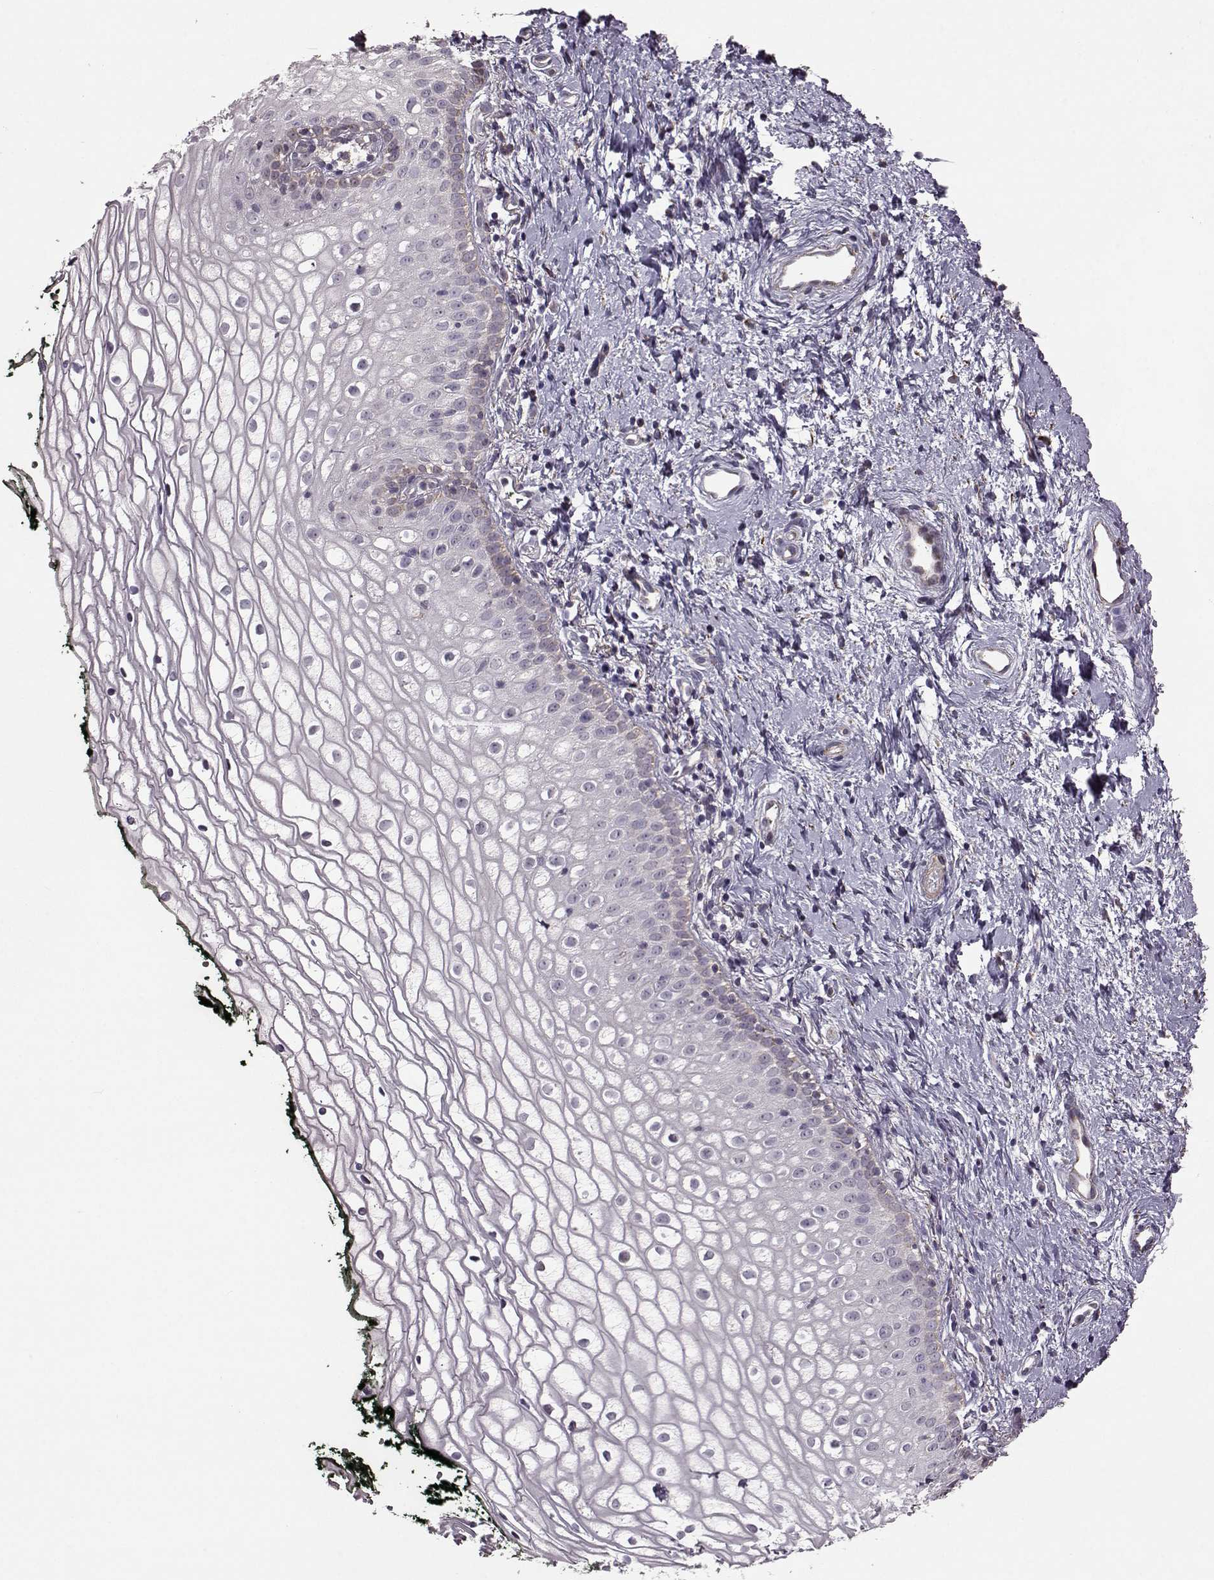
{"staining": {"intensity": "weak", "quantity": "<25%", "location": "cytoplasmic/membranous"}, "tissue": "vagina", "cell_type": "Squamous epithelial cells", "image_type": "normal", "snomed": [{"axis": "morphology", "description": "Normal tissue, NOS"}, {"axis": "topography", "description": "Vagina"}], "caption": "Squamous epithelial cells show no significant protein expression in unremarkable vagina. (Brightfield microscopy of DAB (3,3'-diaminobenzidine) immunohistochemistry (IHC) at high magnification).", "gene": "PUDP", "patient": {"sex": "female", "age": 47}}